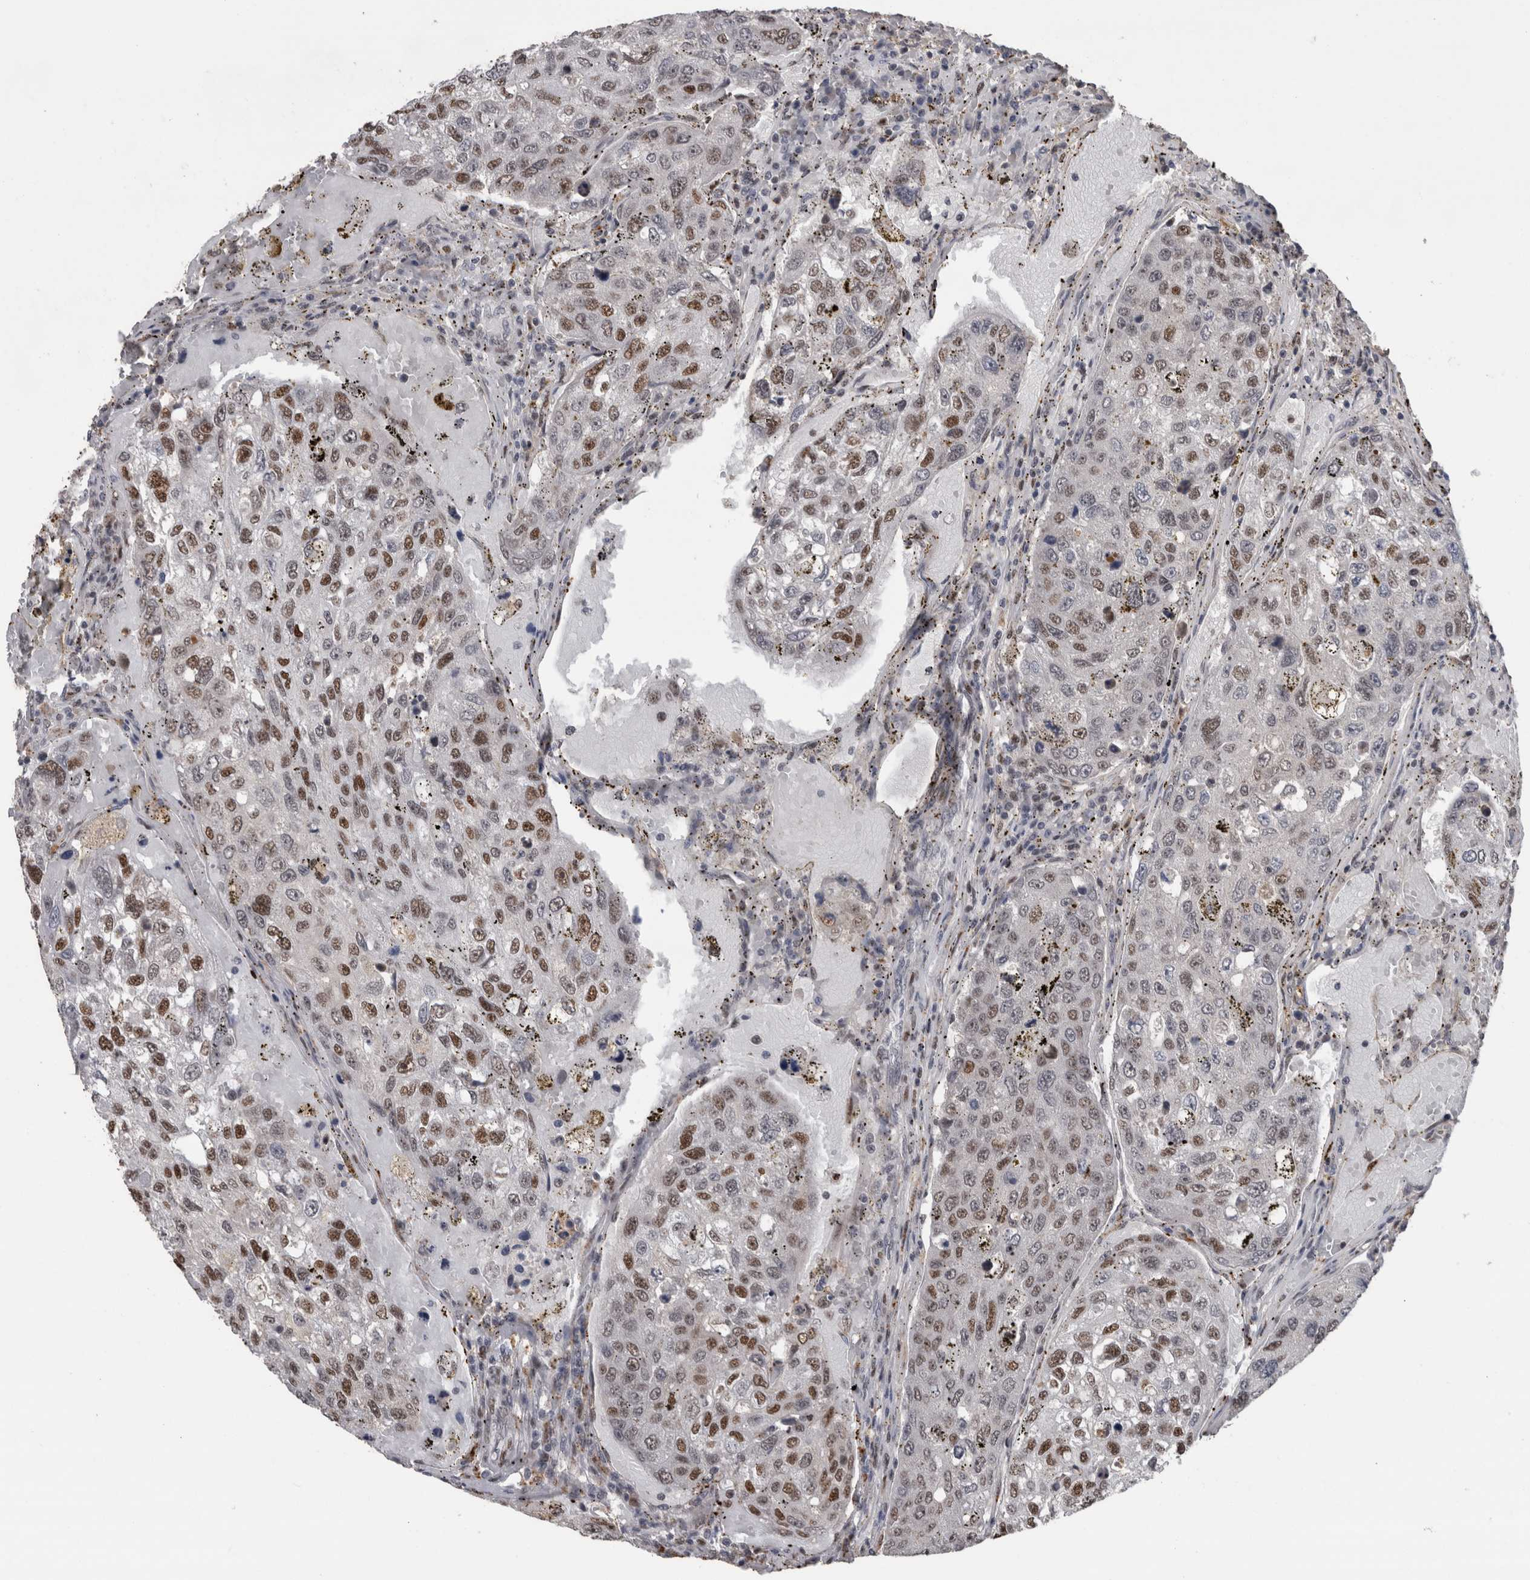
{"staining": {"intensity": "moderate", "quantity": "25%-75%", "location": "nuclear"}, "tissue": "urothelial cancer", "cell_type": "Tumor cells", "image_type": "cancer", "snomed": [{"axis": "morphology", "description": "Urothelial carcinoma, High grade"}, {"axis": "topography", "description": "Lymph node"}, {"axis": "topography", "description": "Urinary bladder"}], "caption": "A brown stain highlights moderate nuclear staining of a protein in urothelial cancer tumor cells.", "gene": "POLD2", "patient": {"sex": "male", "age": 51}}